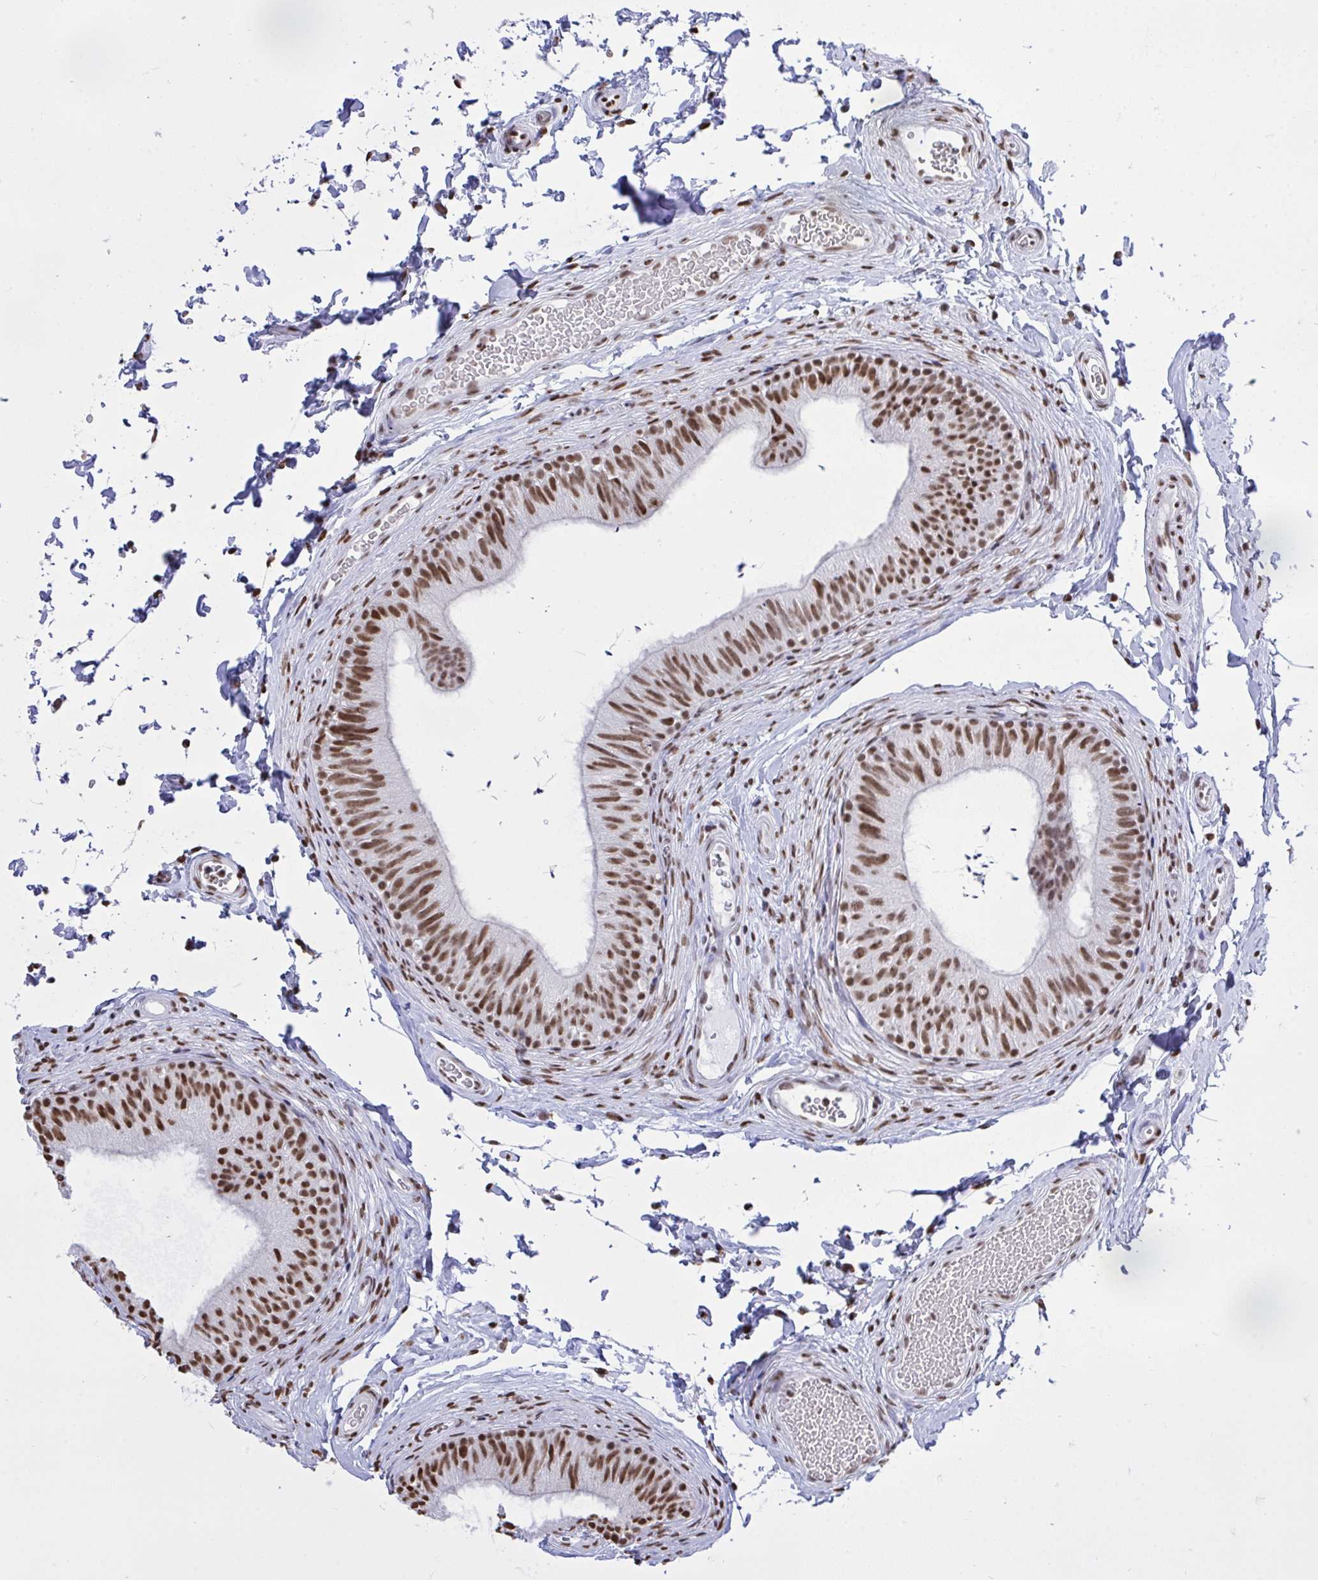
{"staining": {"intensity": "strong", "quantity": ">75%", "location": "nuclear"}, "tissue": "epididymis", "cell_type": "Glandular cells", "image_type": "normal", "snomed": [{"axis": "morphology", "description": "Normal tissue, NOS"}, {"axis": "topography", "description": "Epididymis, spermatic cord, NOS"}, {"axis": "topography", "description": "Epididymis"}, {"axis": "topography", "description": "Peripheral nerve tissue"}], "caption": "Brown immunohistochemical staining in unremarkable human epididymis demonstrates strong nuclear expression in about >75% of glandular cells.", "gene": "HNRNPDL", "patient": {"sex": "male", "age": 29}}